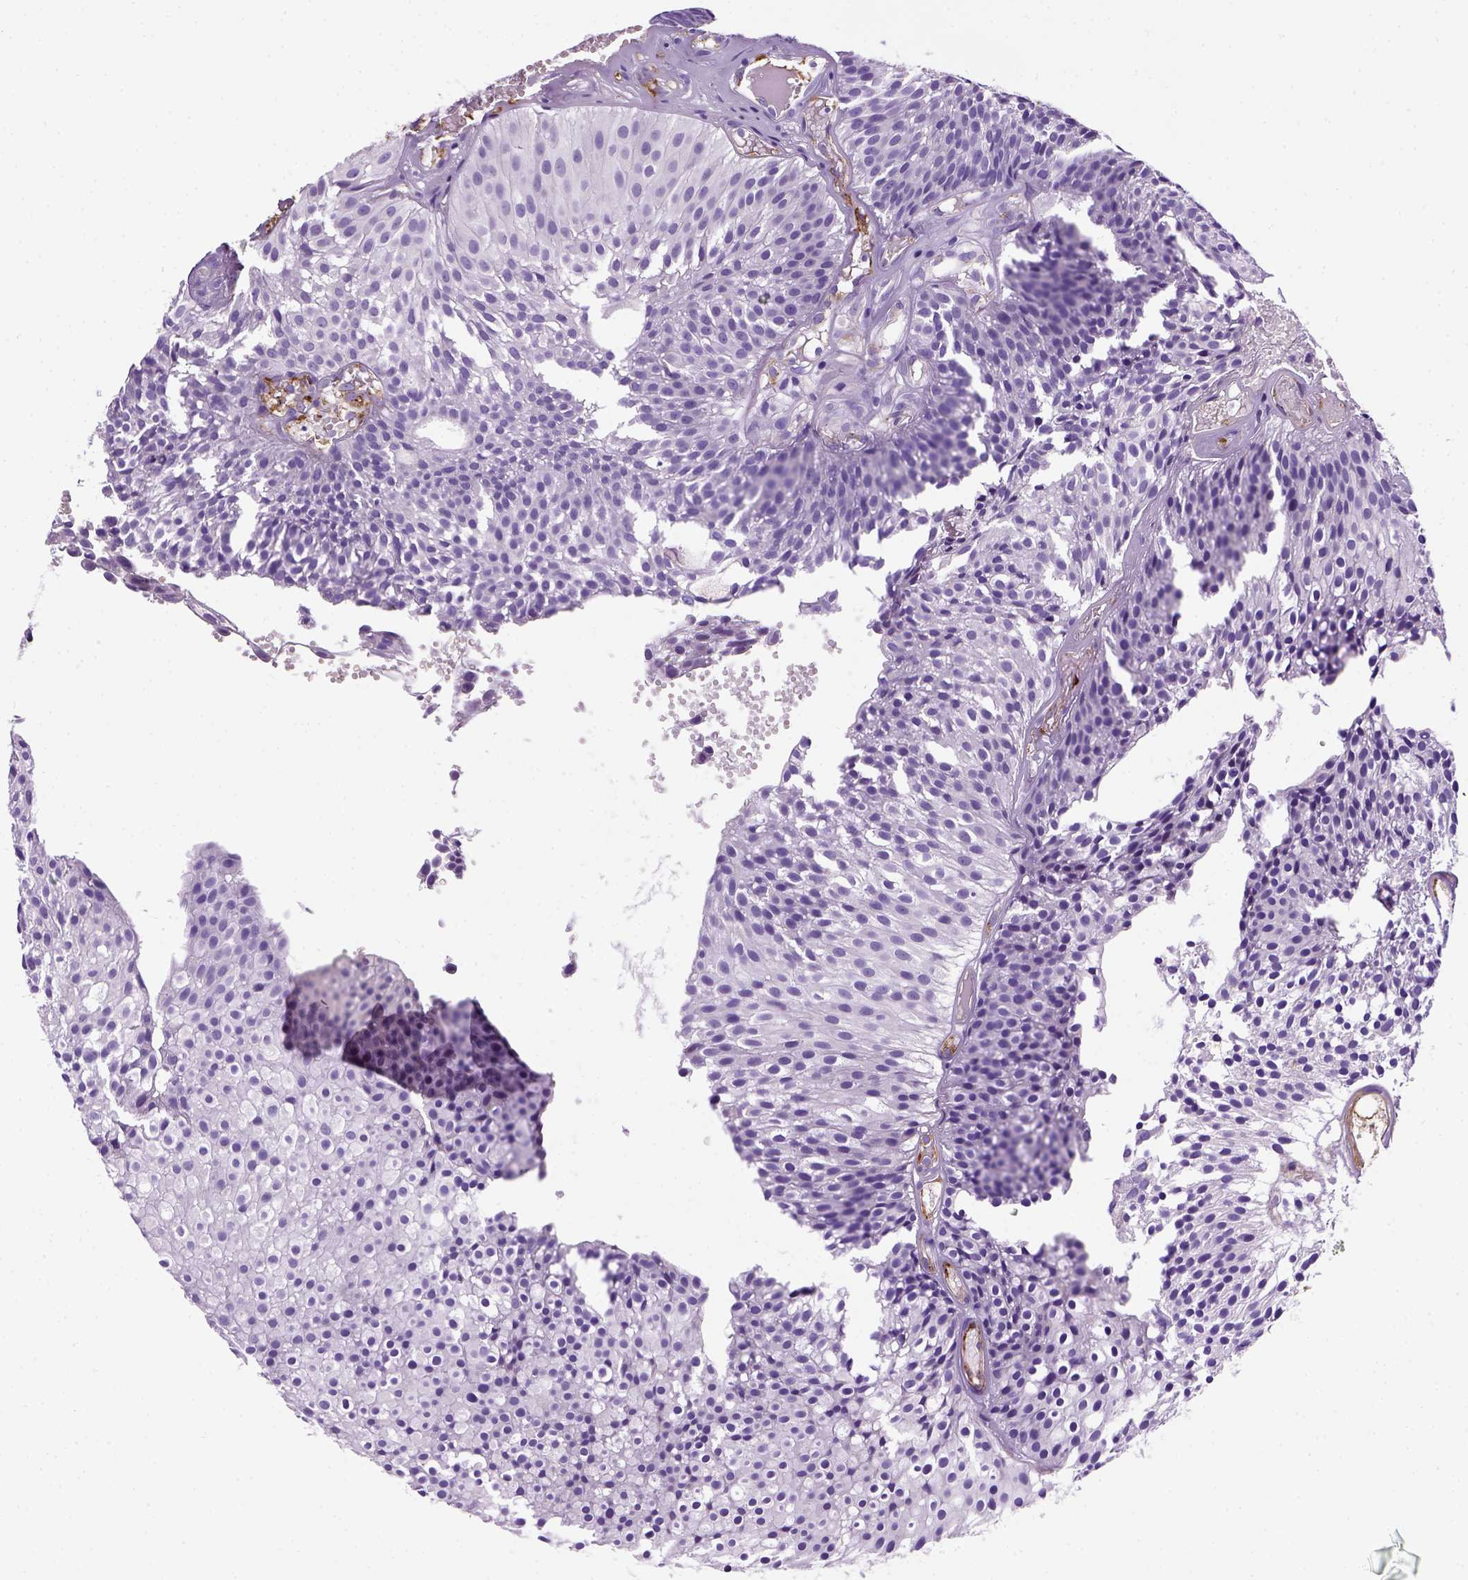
{"staining": {"intensity": "negative", "quantity": "none", "location": "none"}, "tissue": "urothelial cancer", "cell_type": "Tumor cells", "image_type": "cancer", "snomed": [{"axis": "morphology", "description": "Urothelial carcinoma, Low grade"}, {"axis": "topography", "description": "Urinary bladder"}], "caption": "IHC of human low-grade urothelial carcinoma reveals no staining in tumor cells. The staining is performed using DAB (3,3'-diaminobenzidine) brown chromogen with nuclei counter-stained in using hematoxylin.", "gene": "VWF", "patient": {"sex": "male", "age": 63}}